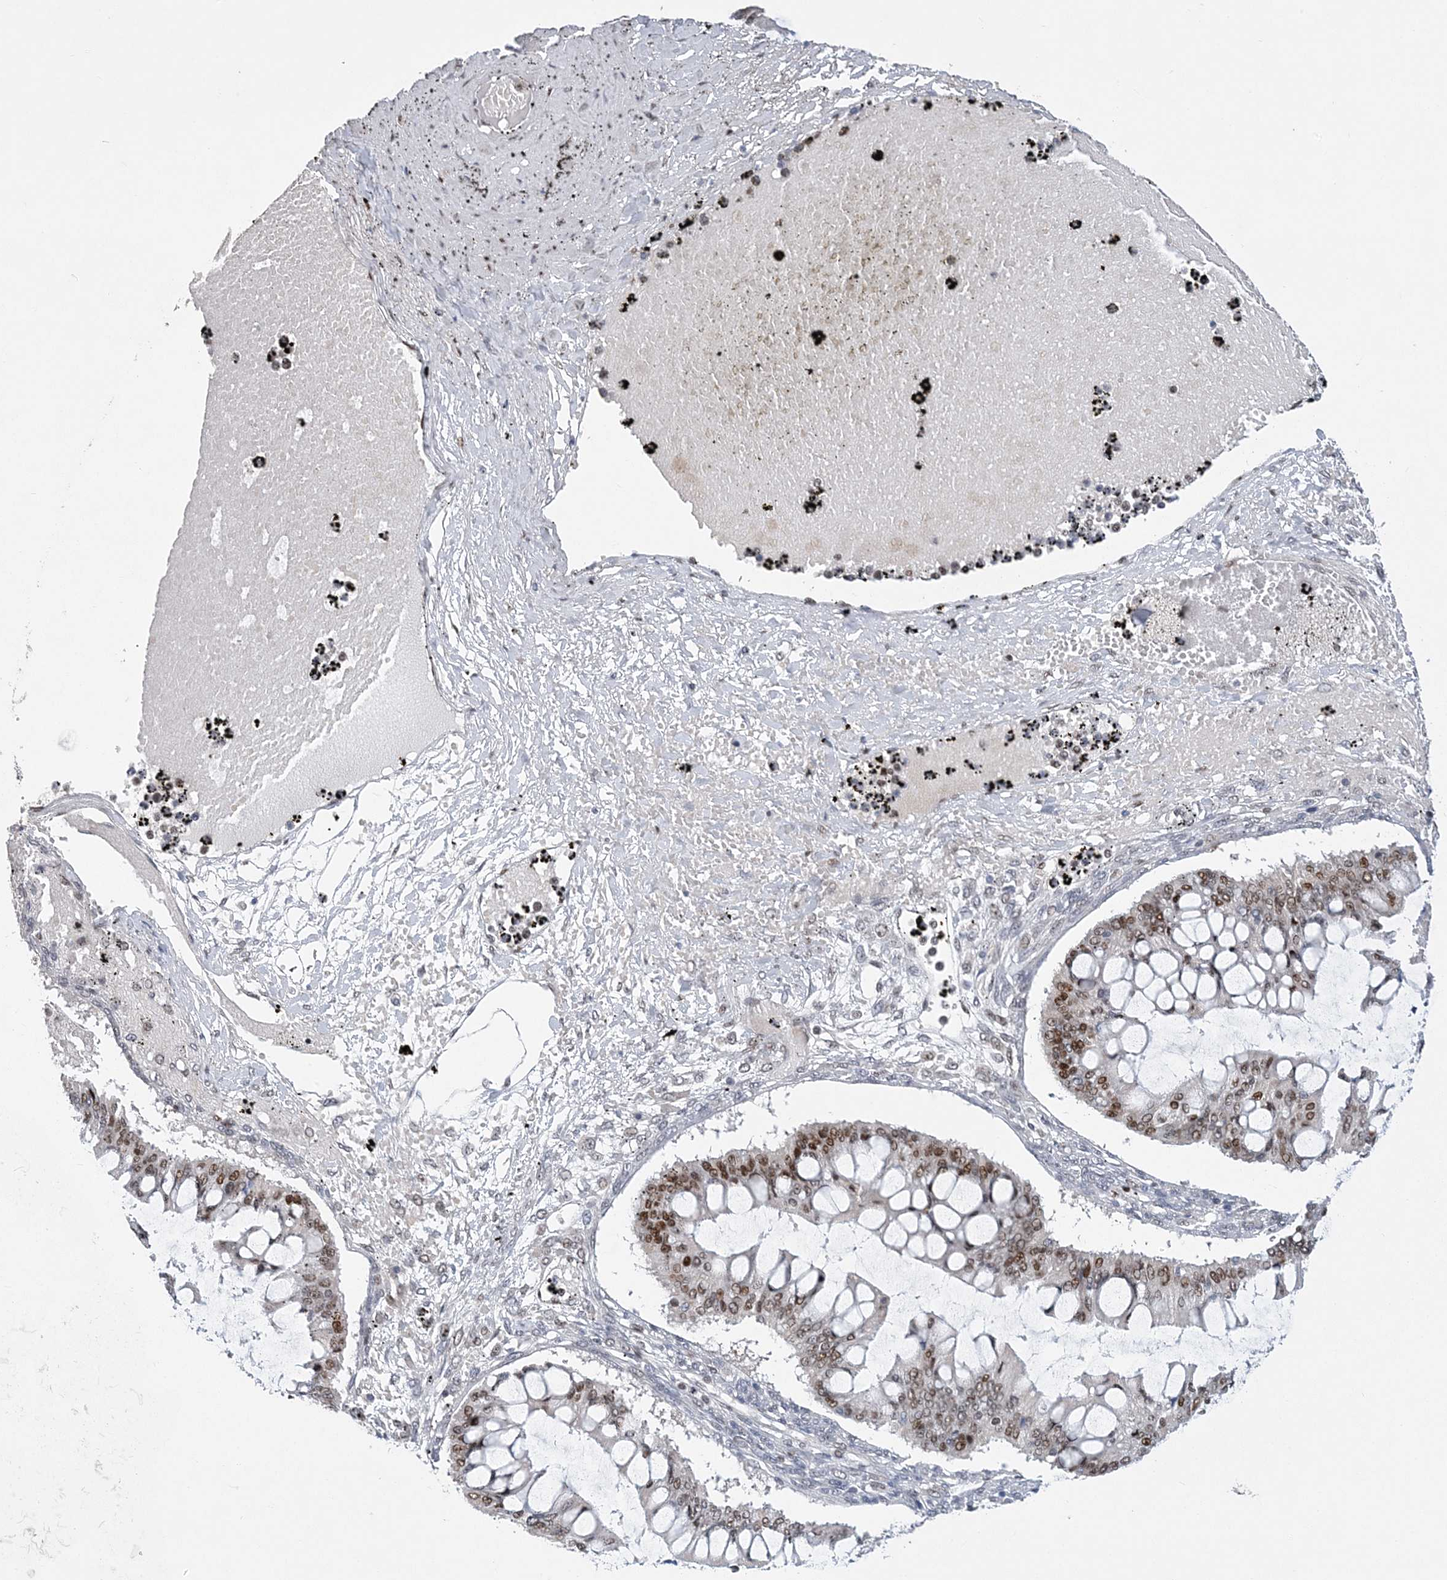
{"staining": {"intensity": "moderate", "quantity": ">75%", "location": "nuclear"}, "tissue": "ovarian cancer", "cell_type": "Tumor cells", "image_type": "cancer", "snomed": [{"axis": "morphology", "description": "Cystadenocarcinoma, mucinous, NOS"}, {"axis": "topography", "description": "Ovary"}], "caption": "Immunohistochemical staining of ovarian mucinous cystadenocarcinoma reveals medium levels of moderate nuclear staining in approximately >75% of tumor cells.", "gene": "ZBTB7A", "patient": {"sex": "female", "age": 73}}